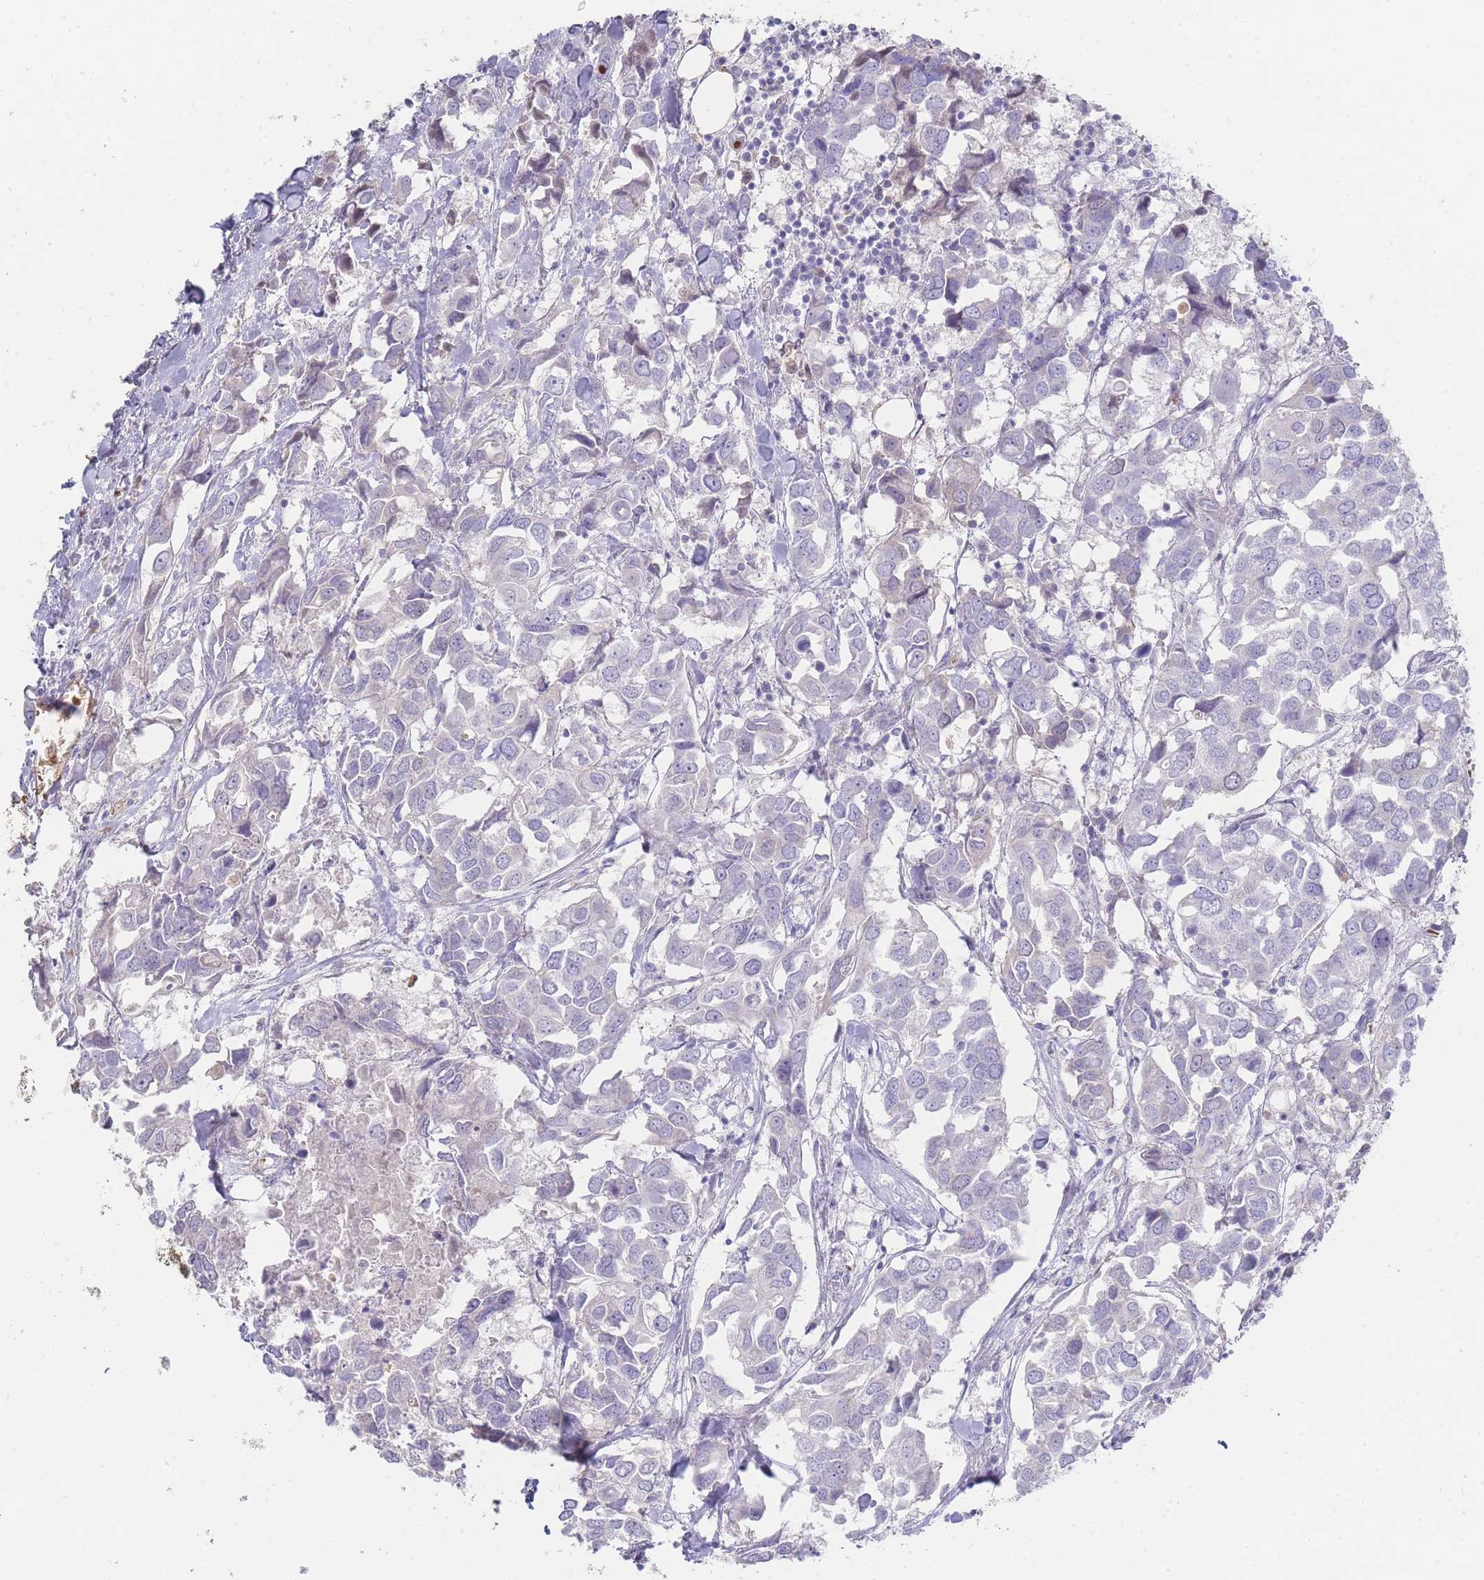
{"staining": {"intensity": "negative", "quantity": "none", "location": "none"}, "tissue": "breast cancer", "cell_type": "Tumor cells", "image_type": "cancer", "snomed": [{"axis": "morphology", "description": "Duct carcinoma"}, {"axis": "topography", "description": "Breast"}], "caption": "Immunohistochemical staining of human breast cancer shows no significant staining in tumor cells.", "gene": "HBG2", "patient": {"sex": "female", "age": 83}}